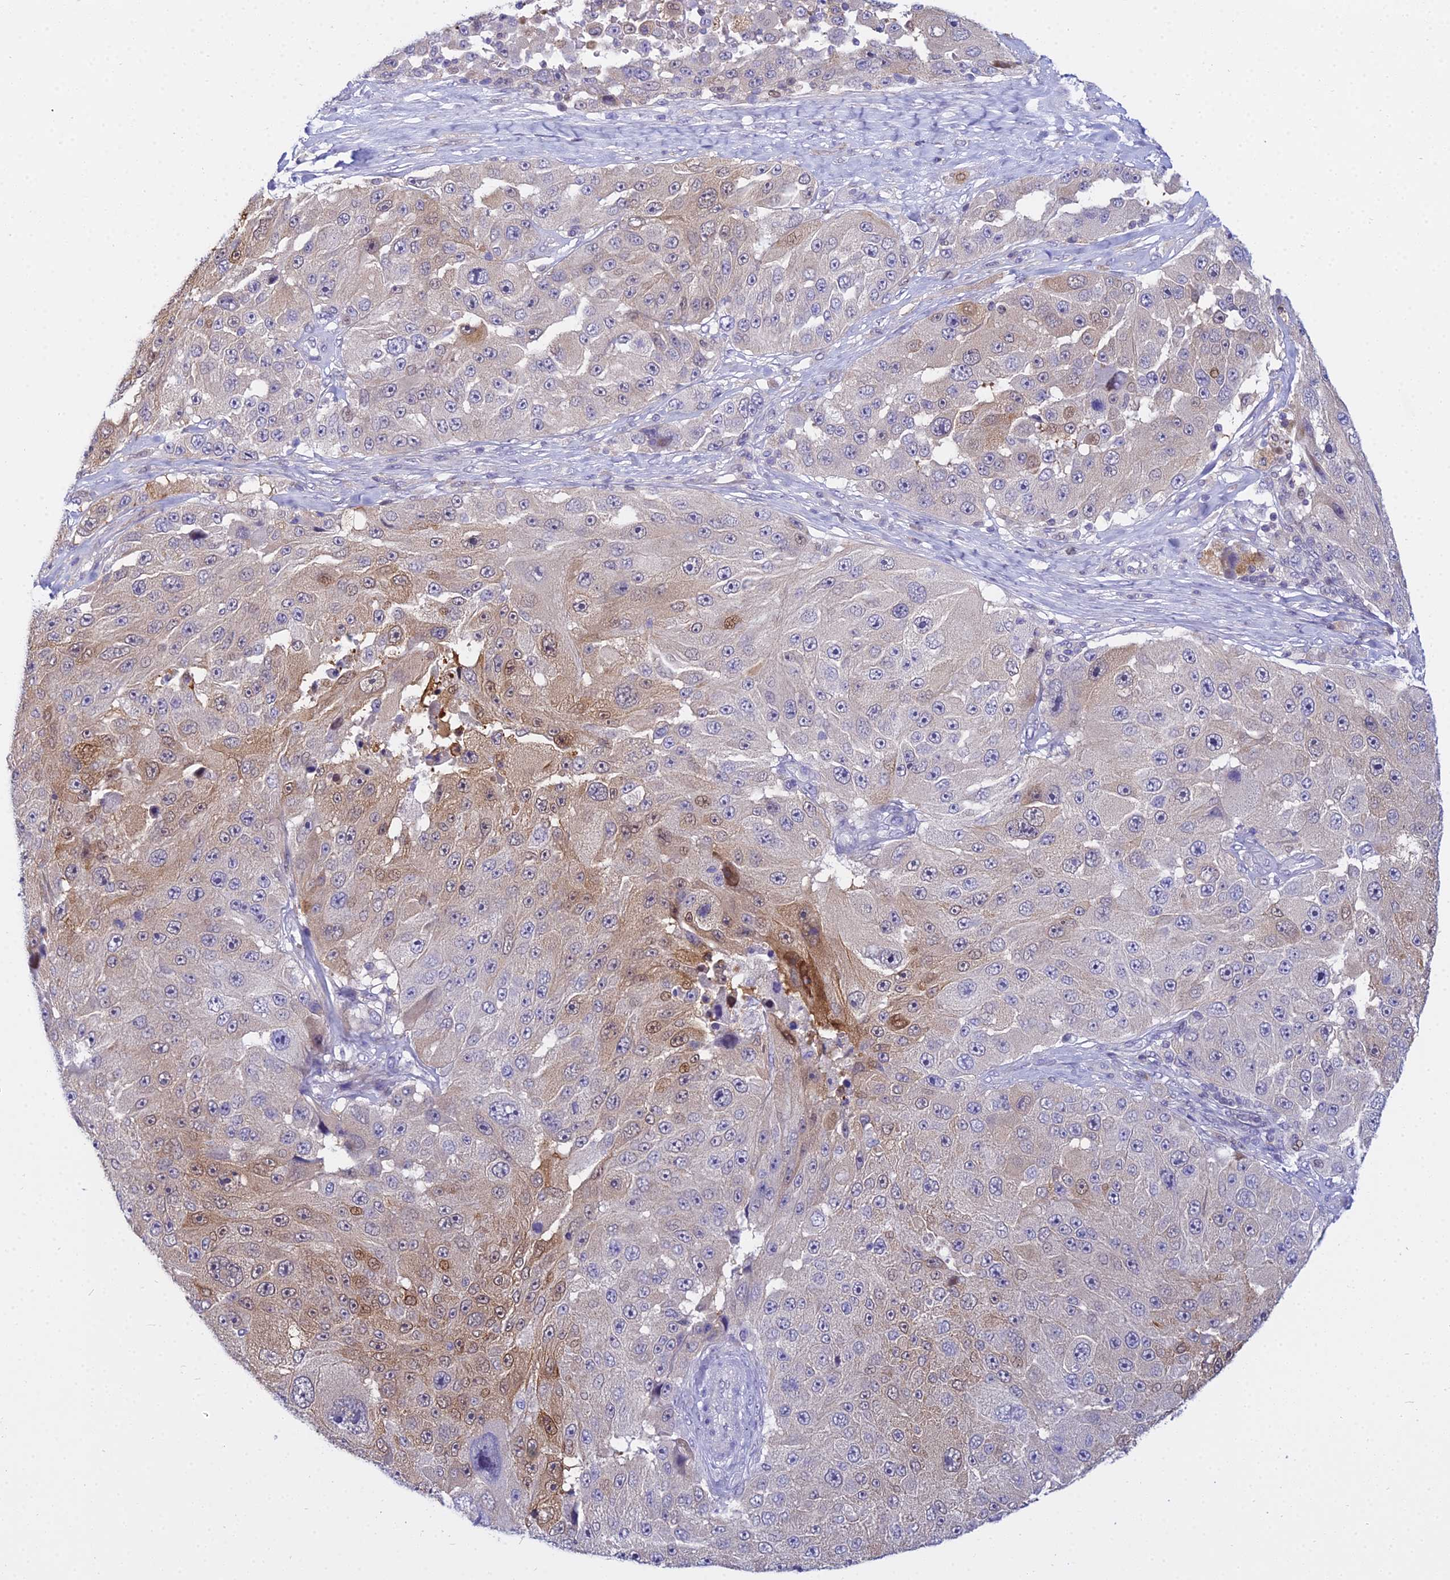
{"staining": {"intensity": "moderate", "quantity": "<25%", "location": "cytoplasmic/membranous,nuclear"}, "tissue": "melanoma", "cell_type": "Tumor cells", "image_type": "cancer", "snomed": [{"axis": "morphology", "description": "Malignant melanoma, Metastatic site"}, {"axis": "topography", "description": "Lymph node"}], "caption": "Tumor cells show moderate cytoplasmic/membranous and nuclear expression in approximately <25% of cells in malignant melanoma (metastatic site).", "gene": "ZMIZ1", "patient": {"sex": "male", "age": 62}}